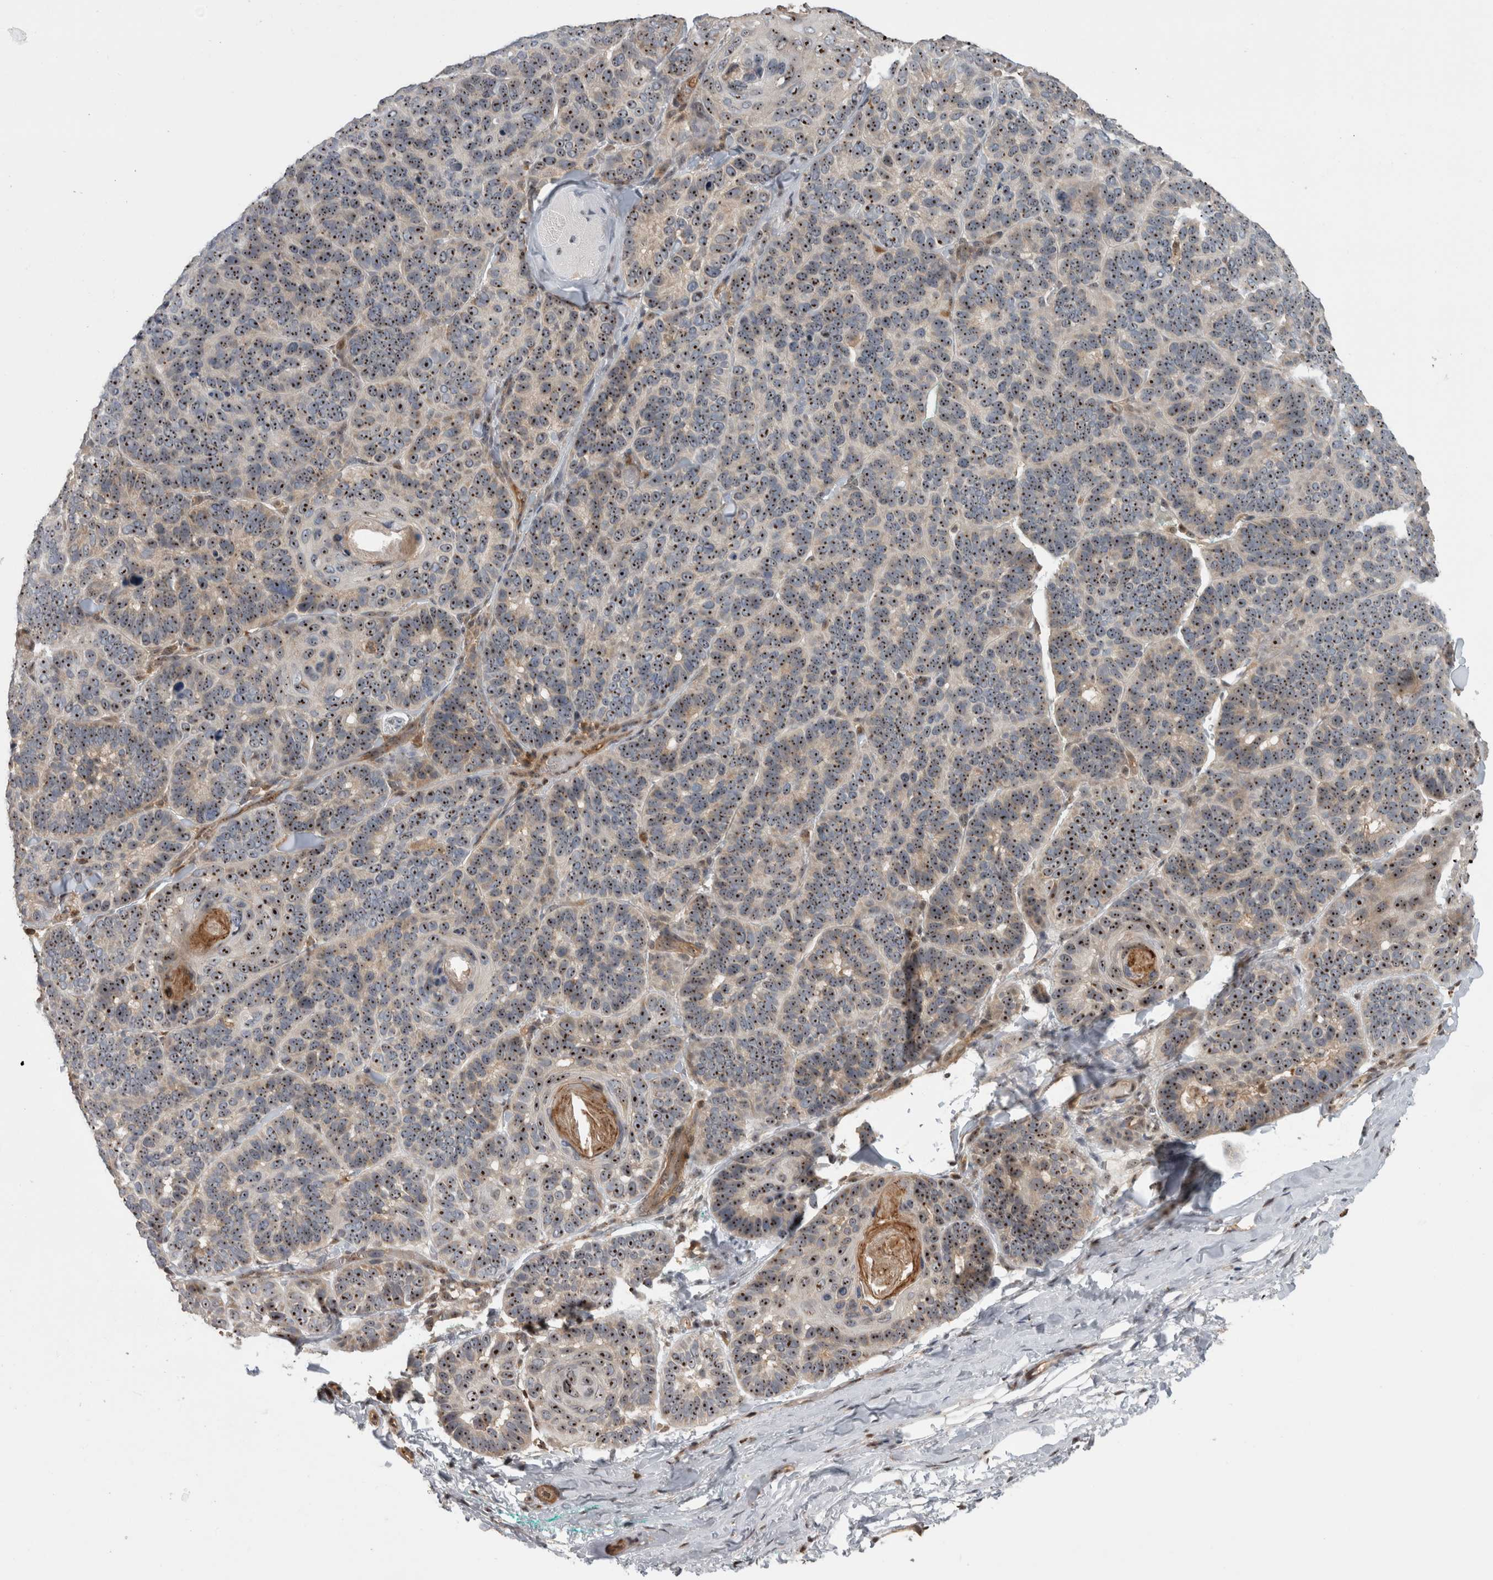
{"staining": {"intensity": "strong", "quantity": ">75%", "location": "nuclear"}, "tissue": "skin cancer", "cell_type": "Tumor cells", "image_type": "cancer", "snomed": [{"axis": "morphology", "description": "Basal cell carcinoma"}, {"axis": "topography", "description": "Skin"}], "caption": "A high amount of strong nuclear expression is identified in approximately >75% of tumor cells in skin basal cell carcinoma tissue.", "gene": "TDRD7", "patient": {"sex": "male", "age": 62}}